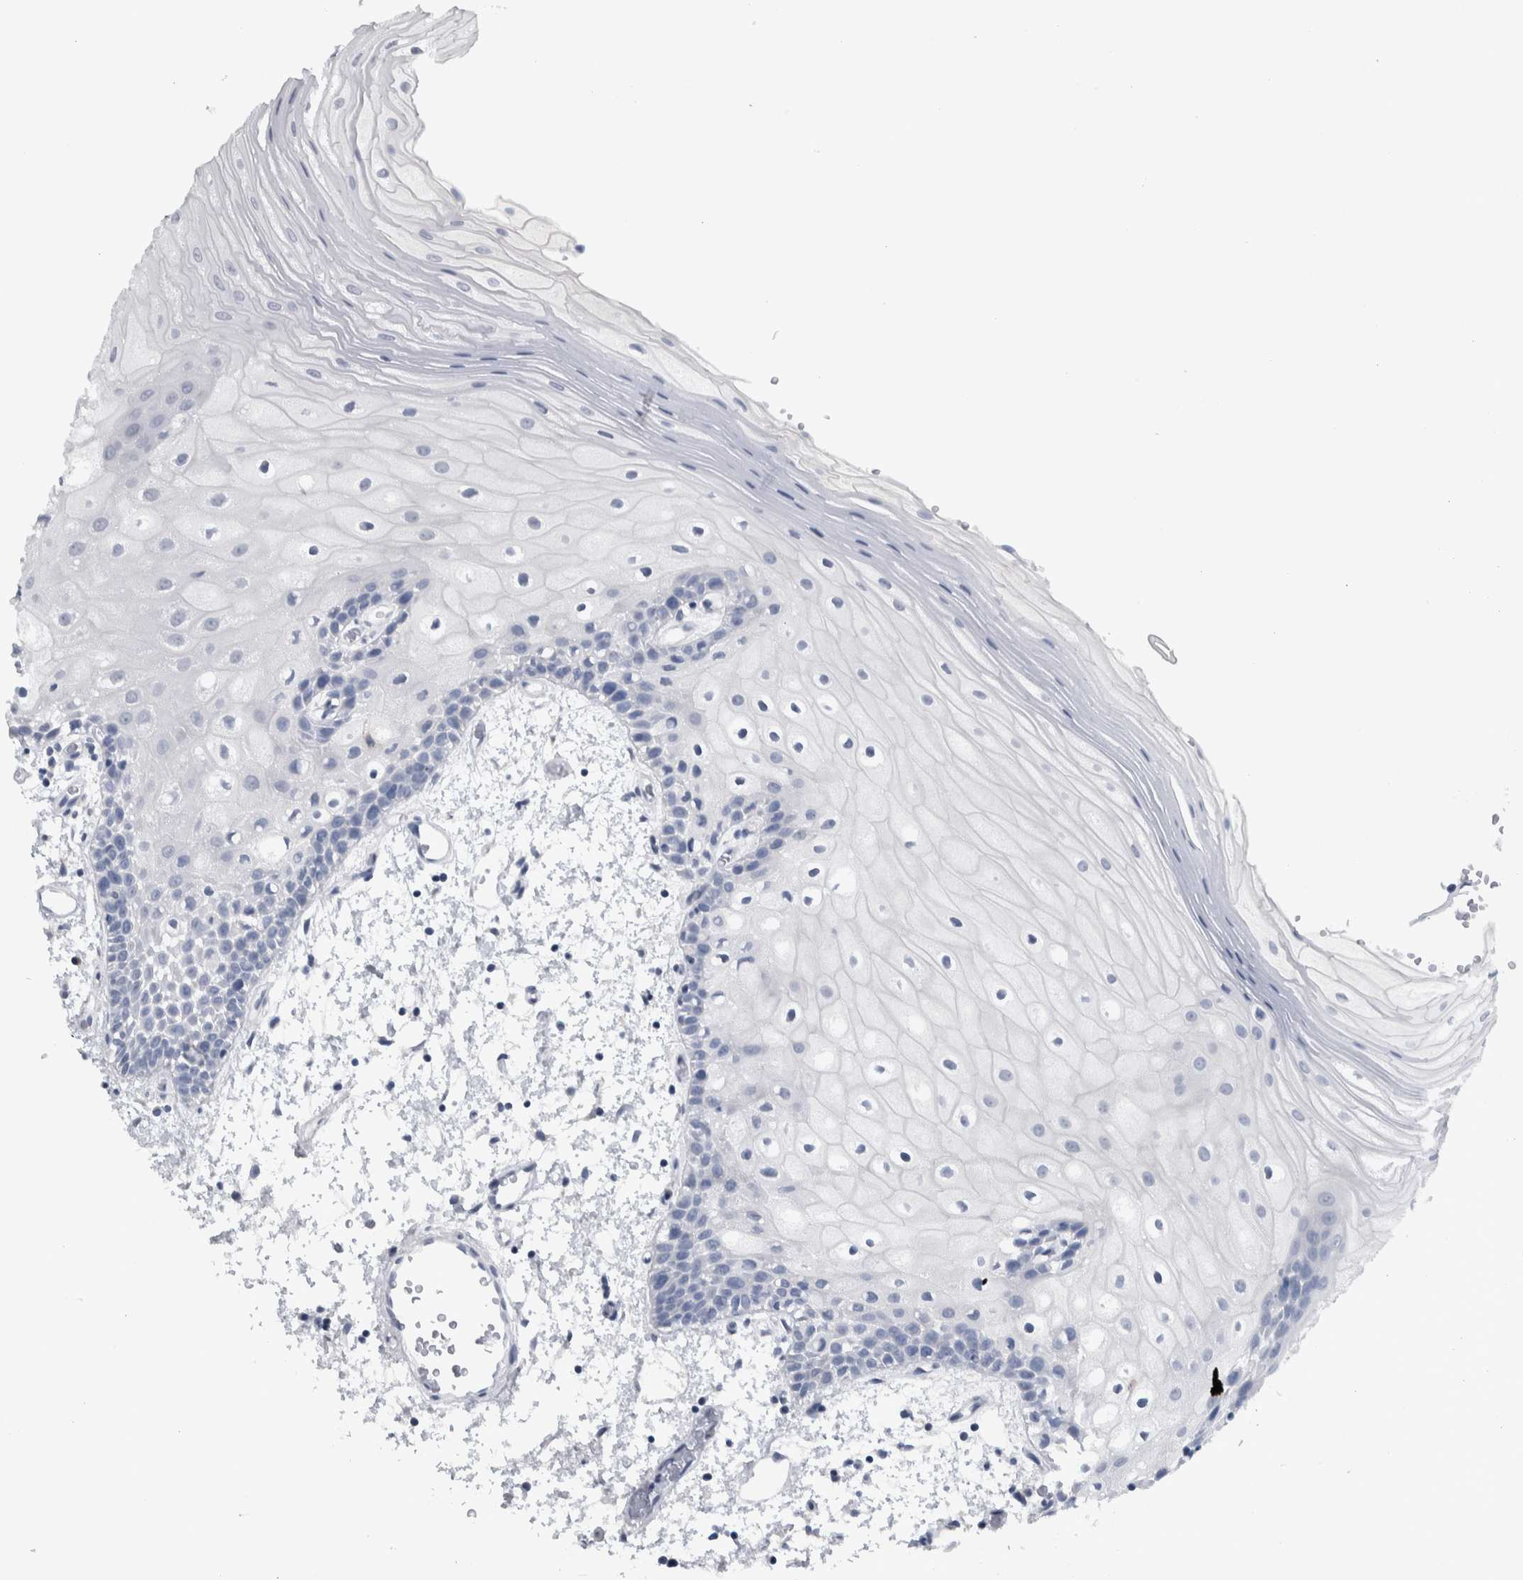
{"staining": {"intensity": "negative", "quantity": "none", "location": "none"}, "tissue": "oral mucosa", "cell_type": "Squamous epithelial cells", "image_type": "normal", "snomed": [{"axis": "morphology", "description": "Normal tissue, NOS"}, {"axis": "topography", "description": "Oral tissue"}], "caption": "Immunohistochemistry micrograph of unremarkable oral mucosa stained for a protein (brown), which shows no expression in squamous epithelial cells. (DAB (3,3'-diaminobenzidine) IHC with hematoxylin counter stain).", "gene": "CDH17", "patient": {"sex": "male", "age": 52}}